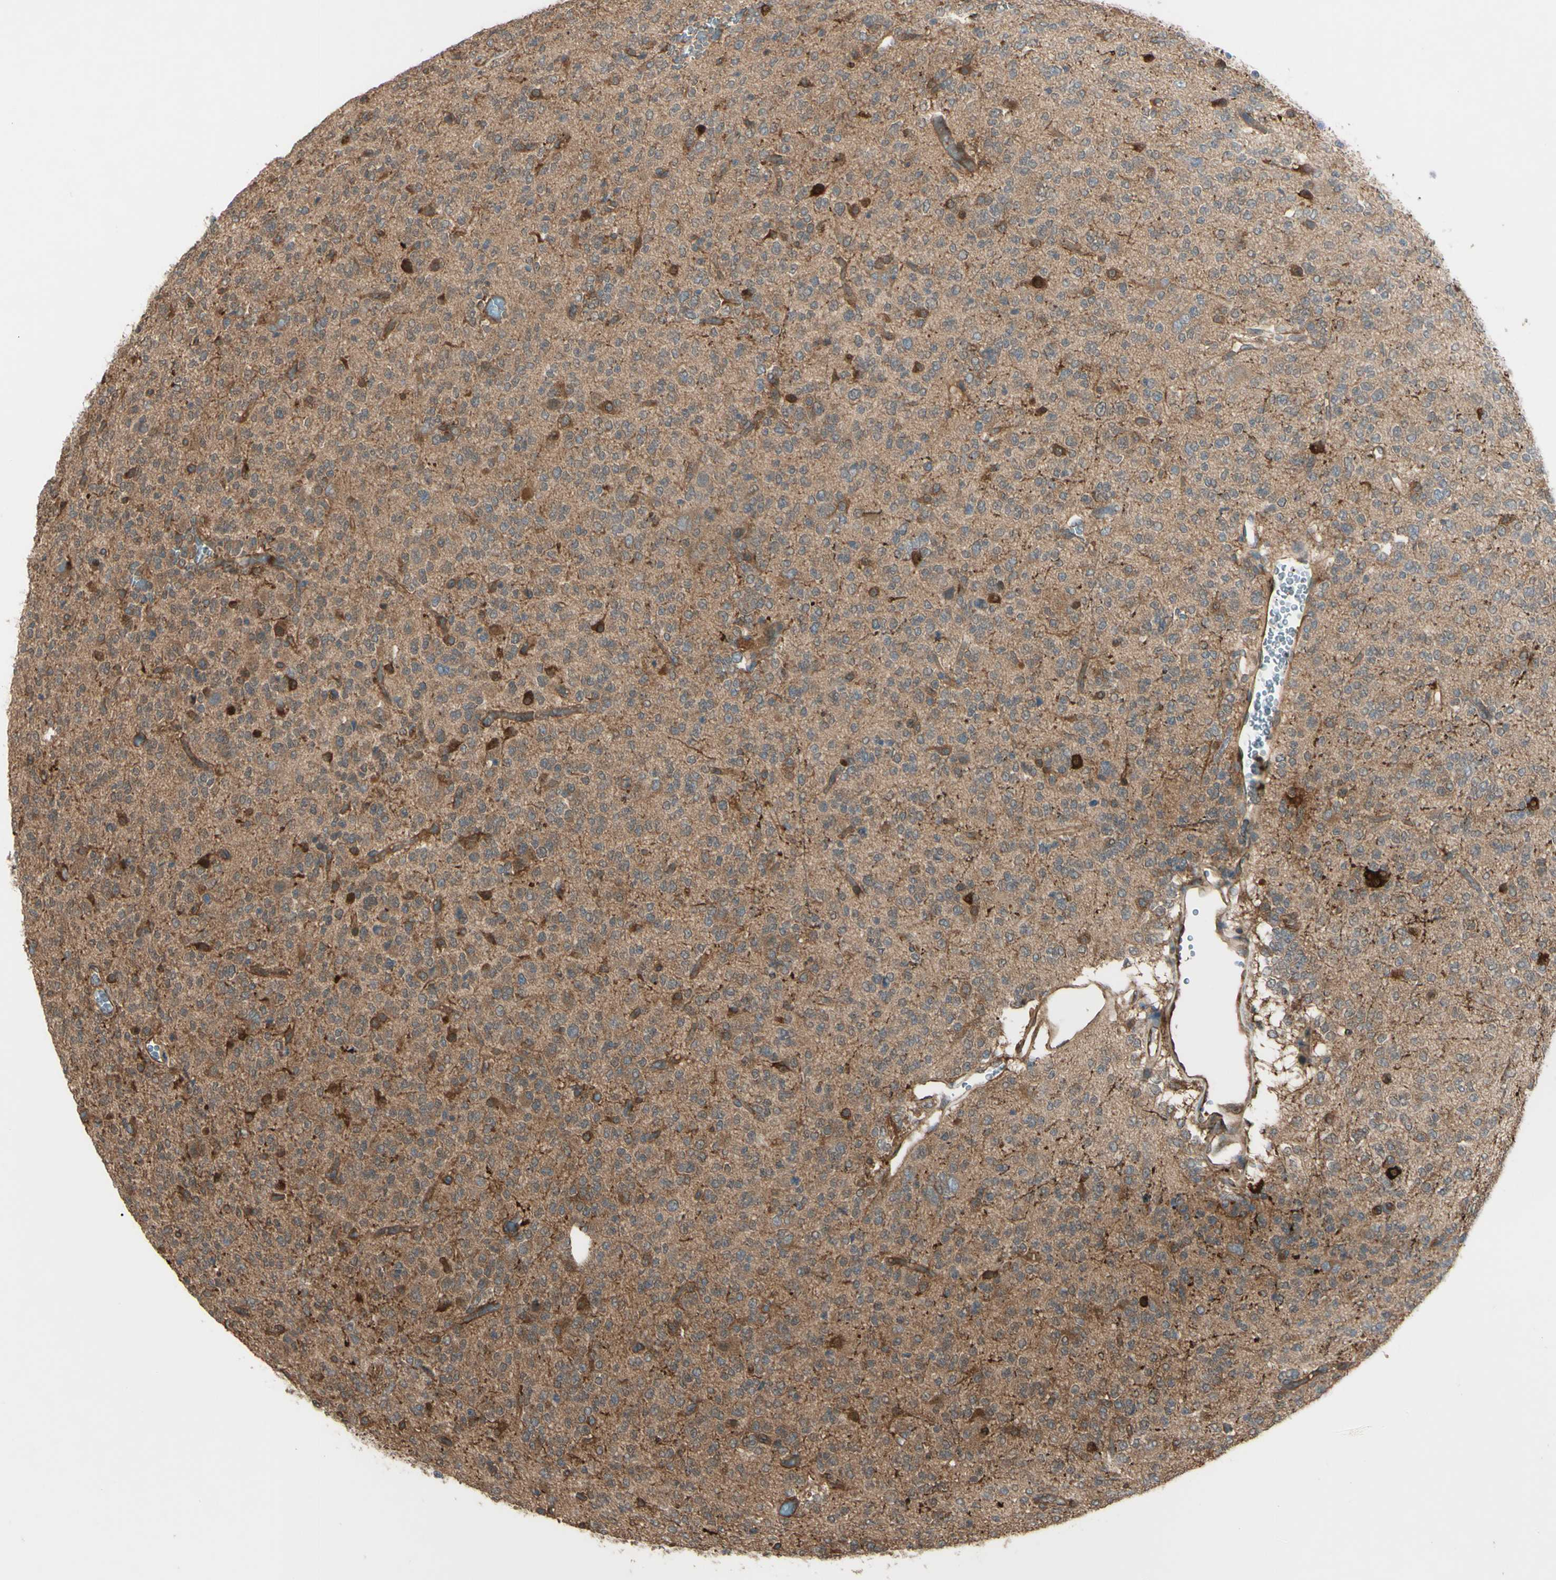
{"staining": {"intensity": "moderate", "quantity": ">75%", "location": "cytoplasmic/membranous"}, "tissue": "glioma", "cell_type": "Tumor cells", "image_type": "cancer", "snomed": [{"axis": "morphology", "description": "Glioma, malignant, Low grade"}, {"axis": "topography", "description": "Brain"}], "caption": "Protein analysis of malignant low-grade glioma tissue reveals moderate cytoplasmic/membranous positivity in approximately >75% of tumor cells.", "gene": "PTPN12", "patient": {"sex": "male", "age": 38}}